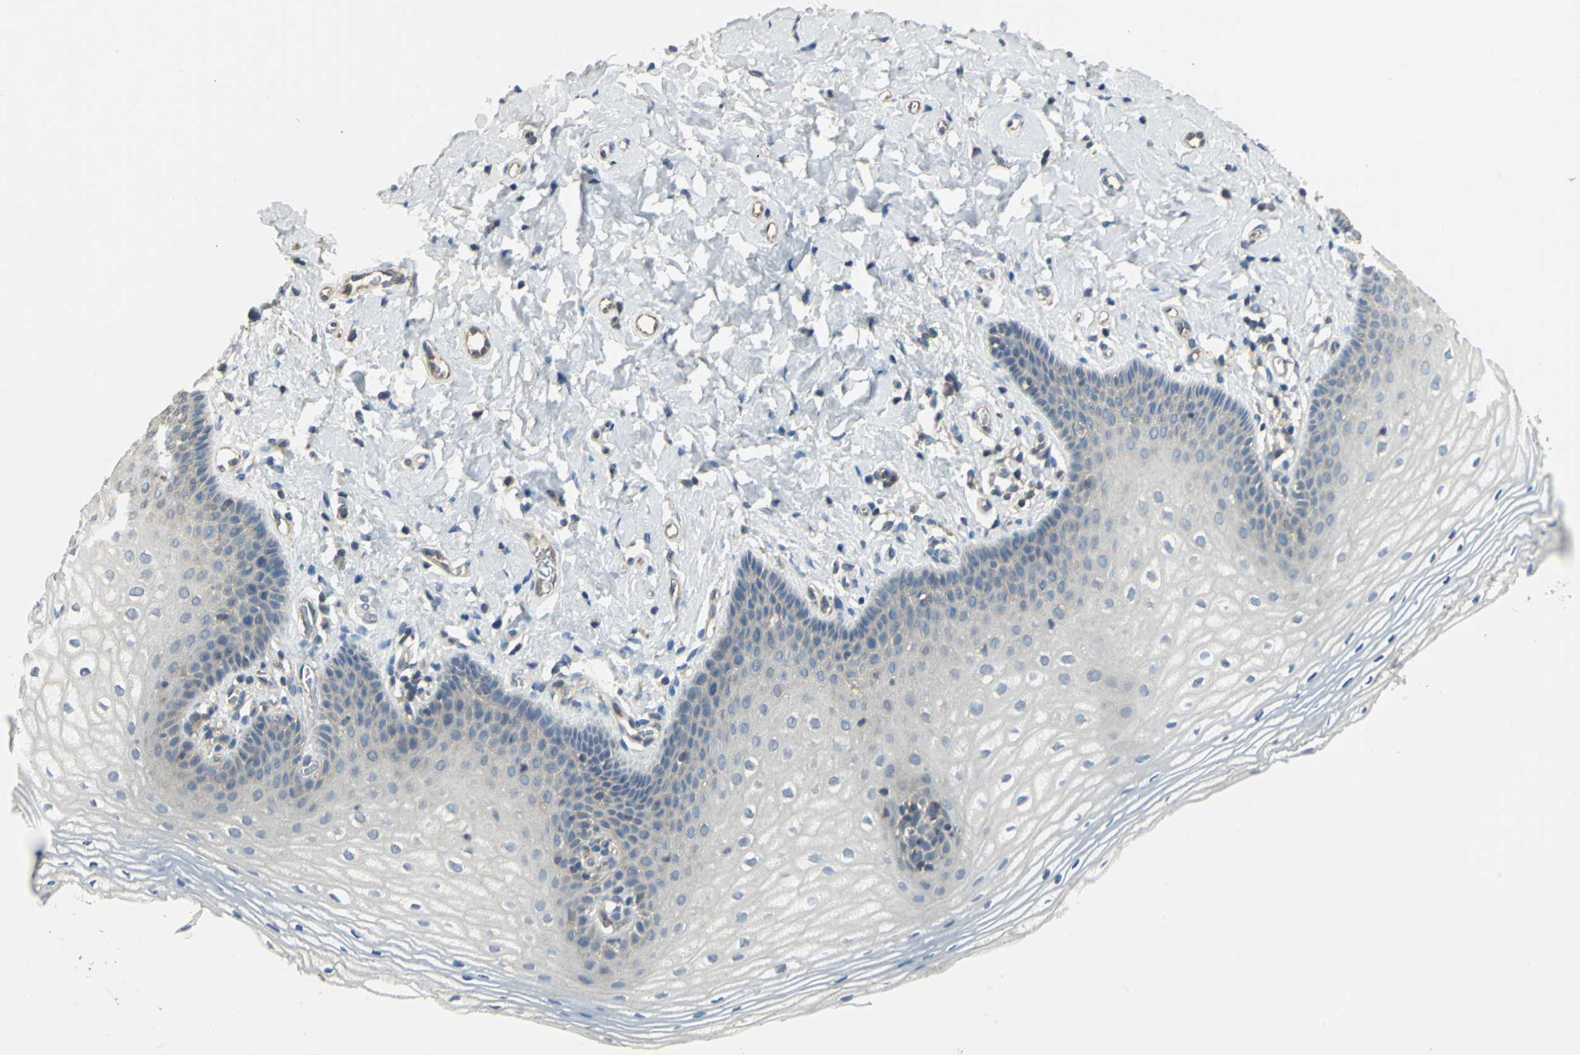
{"staining": {"intensity": "negative", "quantity": "none", "location": "none"}, "tissue": "vagina", "cell_type": "Squamous epithelial cells", "image_type": "normal", "snomed": [{"axis": "morphology", "description": "Normal tissue, NOS"}, {"axis": "topography", "description": "Vagina"}], "caption": "Human vagina stained for a protein using IHC demonstrates no expression in squamous epithelial cells.", "gene": "RAPGEF1", "patient": {"sex": "female", "age": 55}}